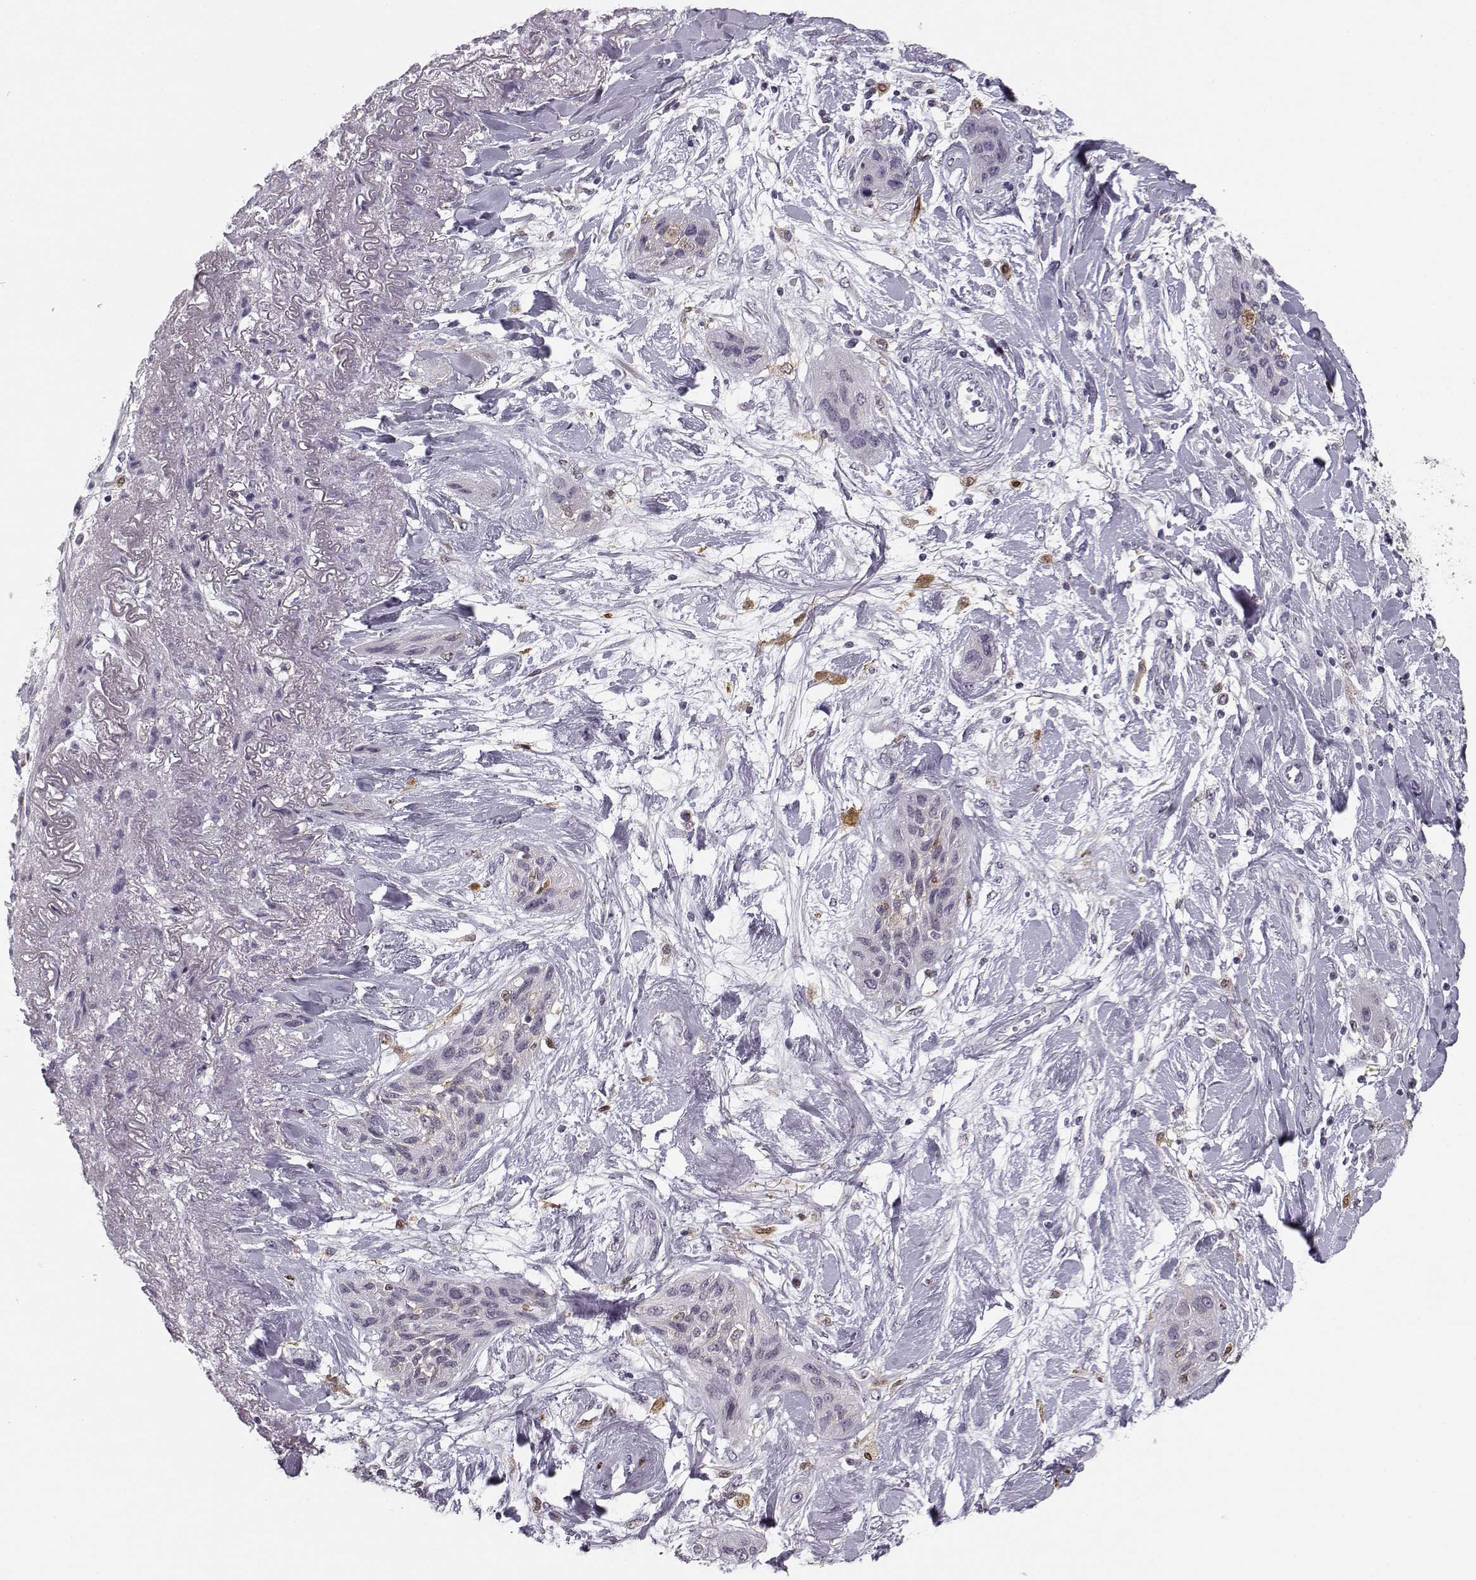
{"staining": {"intensity": "negative", "quantity": "none", "location": "none"}, "tissue": "lung cancer", "cell_type": "Tumor cells", "image_type": "cancer", "snomed": [{"axis": "morphology", "description": "Squamous cell carcinoma, NOS"}, {"axis": "topography", "description": "Lung"}], "caption": "IHC micrograph of neoplastic tissue: human lung squamous cell carcinoma stained with DAB shows no significant protein expression in tumor cells.", "gene": "HTR7", "patient": {"sex": "female", "age": 70}}